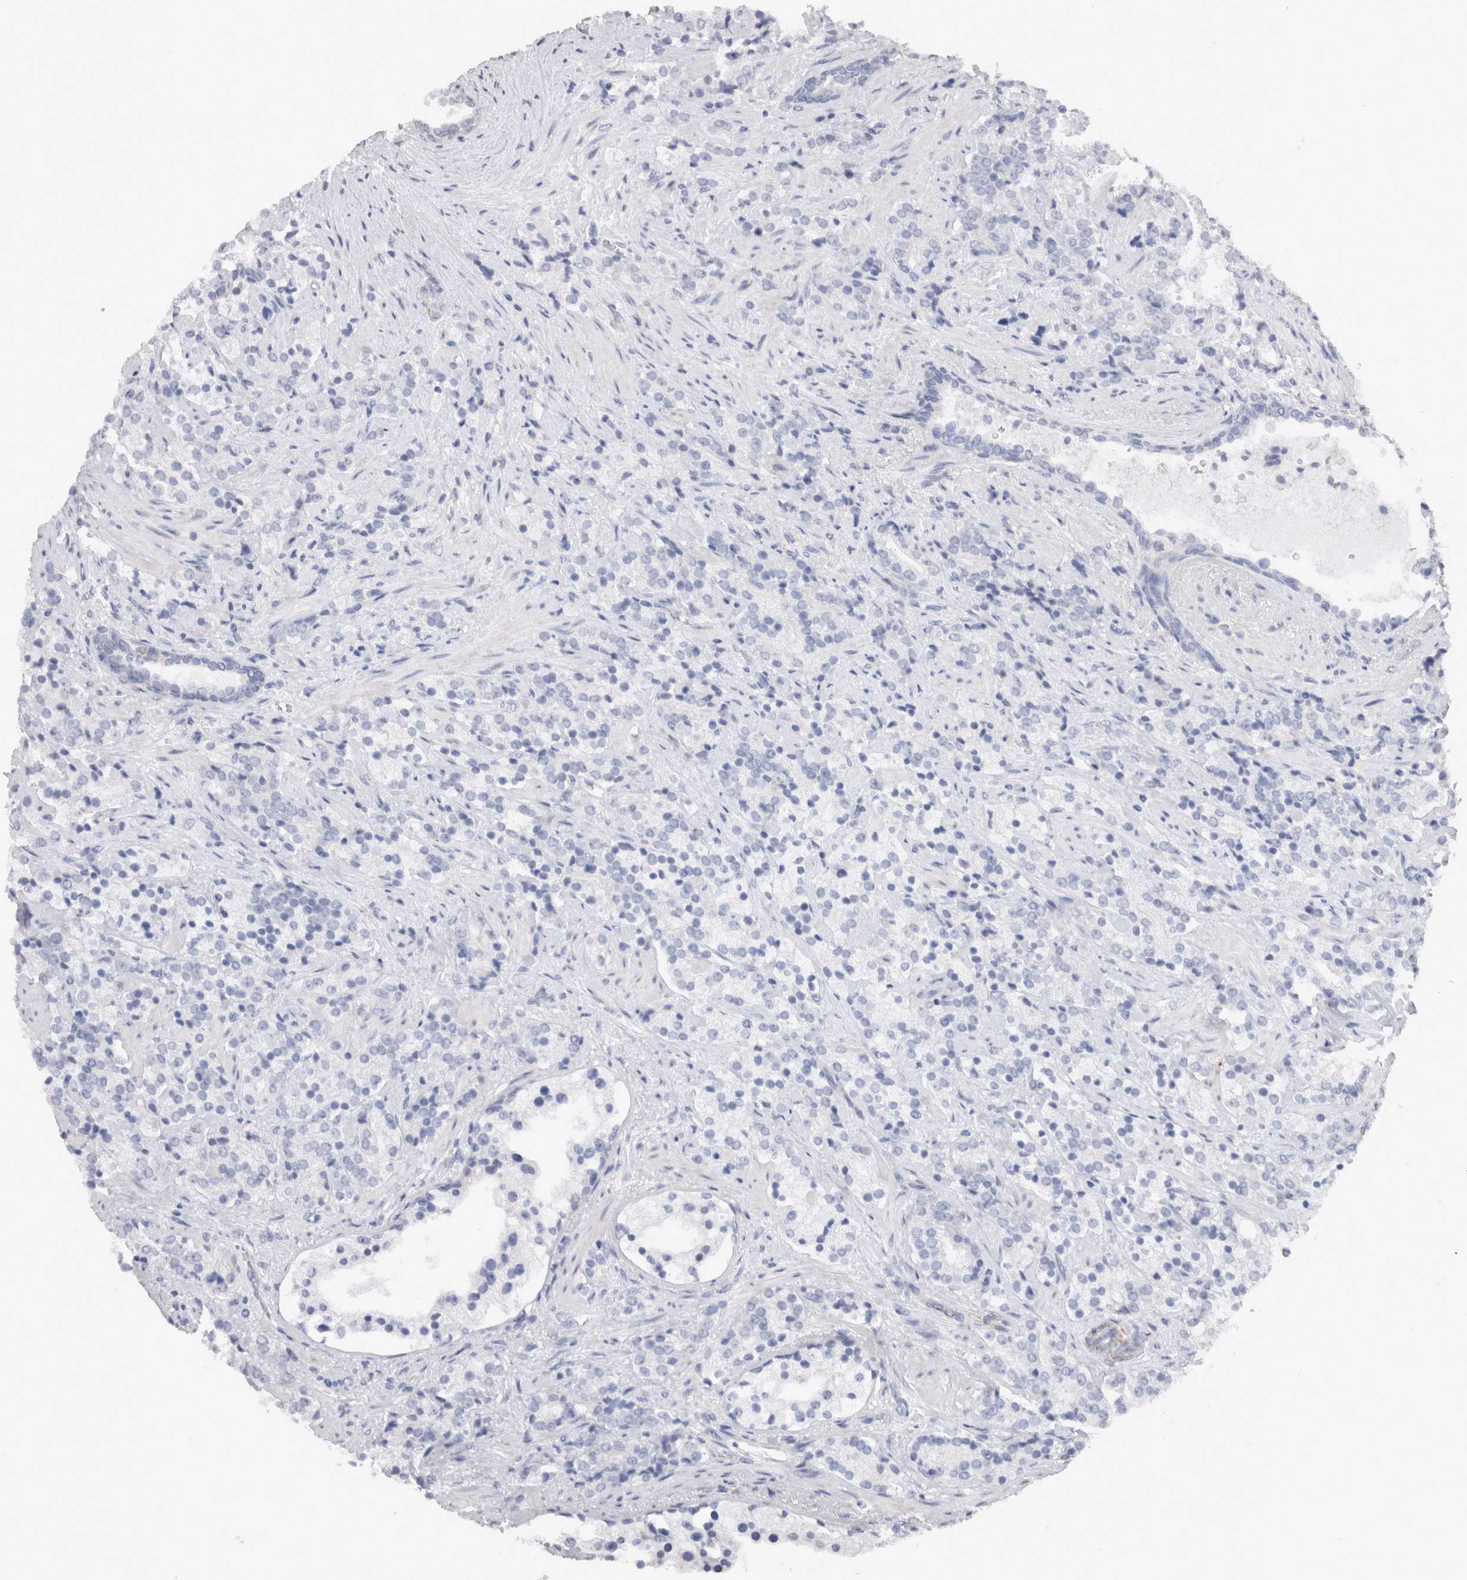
{"staining": {"intensity": "negative", "quantity": "none", "location": "none"}, "tissue": "prostate cancer", "cell_type": "Tumor cells", "image_type": "cancer", "snomed": [{"axis": "morphology", "description": "Adenocarcinoma, High grade"}, {"axis": "topography", "description": "Prostate"}], "caption": "Immunohistochemistry (IHC) photomicrograph of neoplastic tissue: human prostate high-grade adenocarcinoma stained with DAB exhibits no significant protein staining in tumor cells. The staining is performed using DAB brown chromogen with nuclei counter-stained in using hematoxylin.", "gene": "CDH6", "patient": {"sex": "male", "age": 71}}